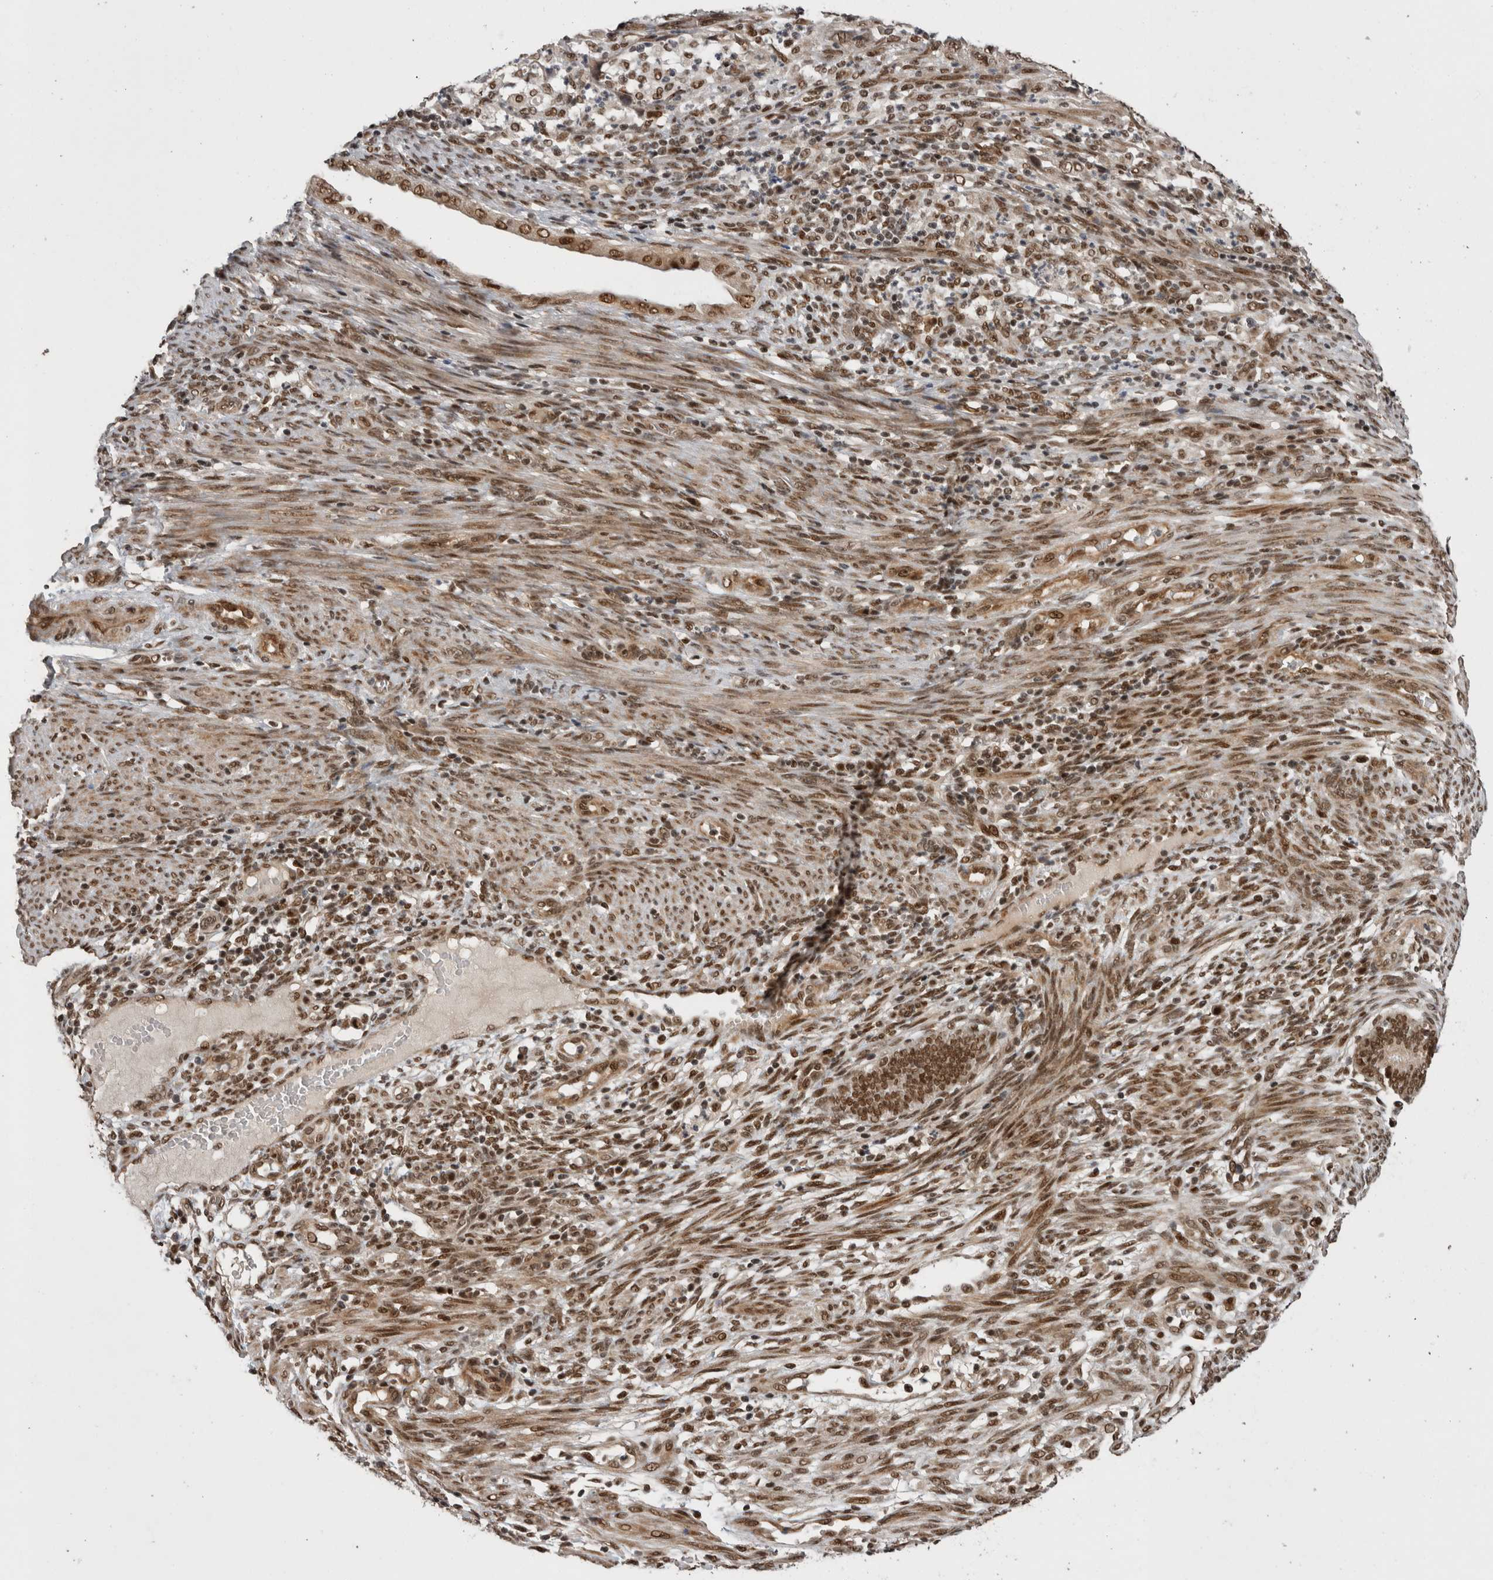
{"staining": {"intensity": "moderate", "quantity": ">75%", "location": "nuclear"}, "tissue": "endometrial cancer", "cell_type": "Tumor cells", "image_type": "cancer", "snomed": [{"axis": "morphology", "description": "Adenocarcinoma, NOS"}, {"axis": "topography", "description": "Endometrium"}], "caption": "This photomicrograph demonstrates adenocarcinoma (endometrial) stained with immunohistochemistry to label a protein in brown. The nuclear of tumor cells show moderate positivity for the protein. Nuclei are counter-stained blue.", "gene": "CPSF2", "patient": {"sex": "female", "age": 51}}